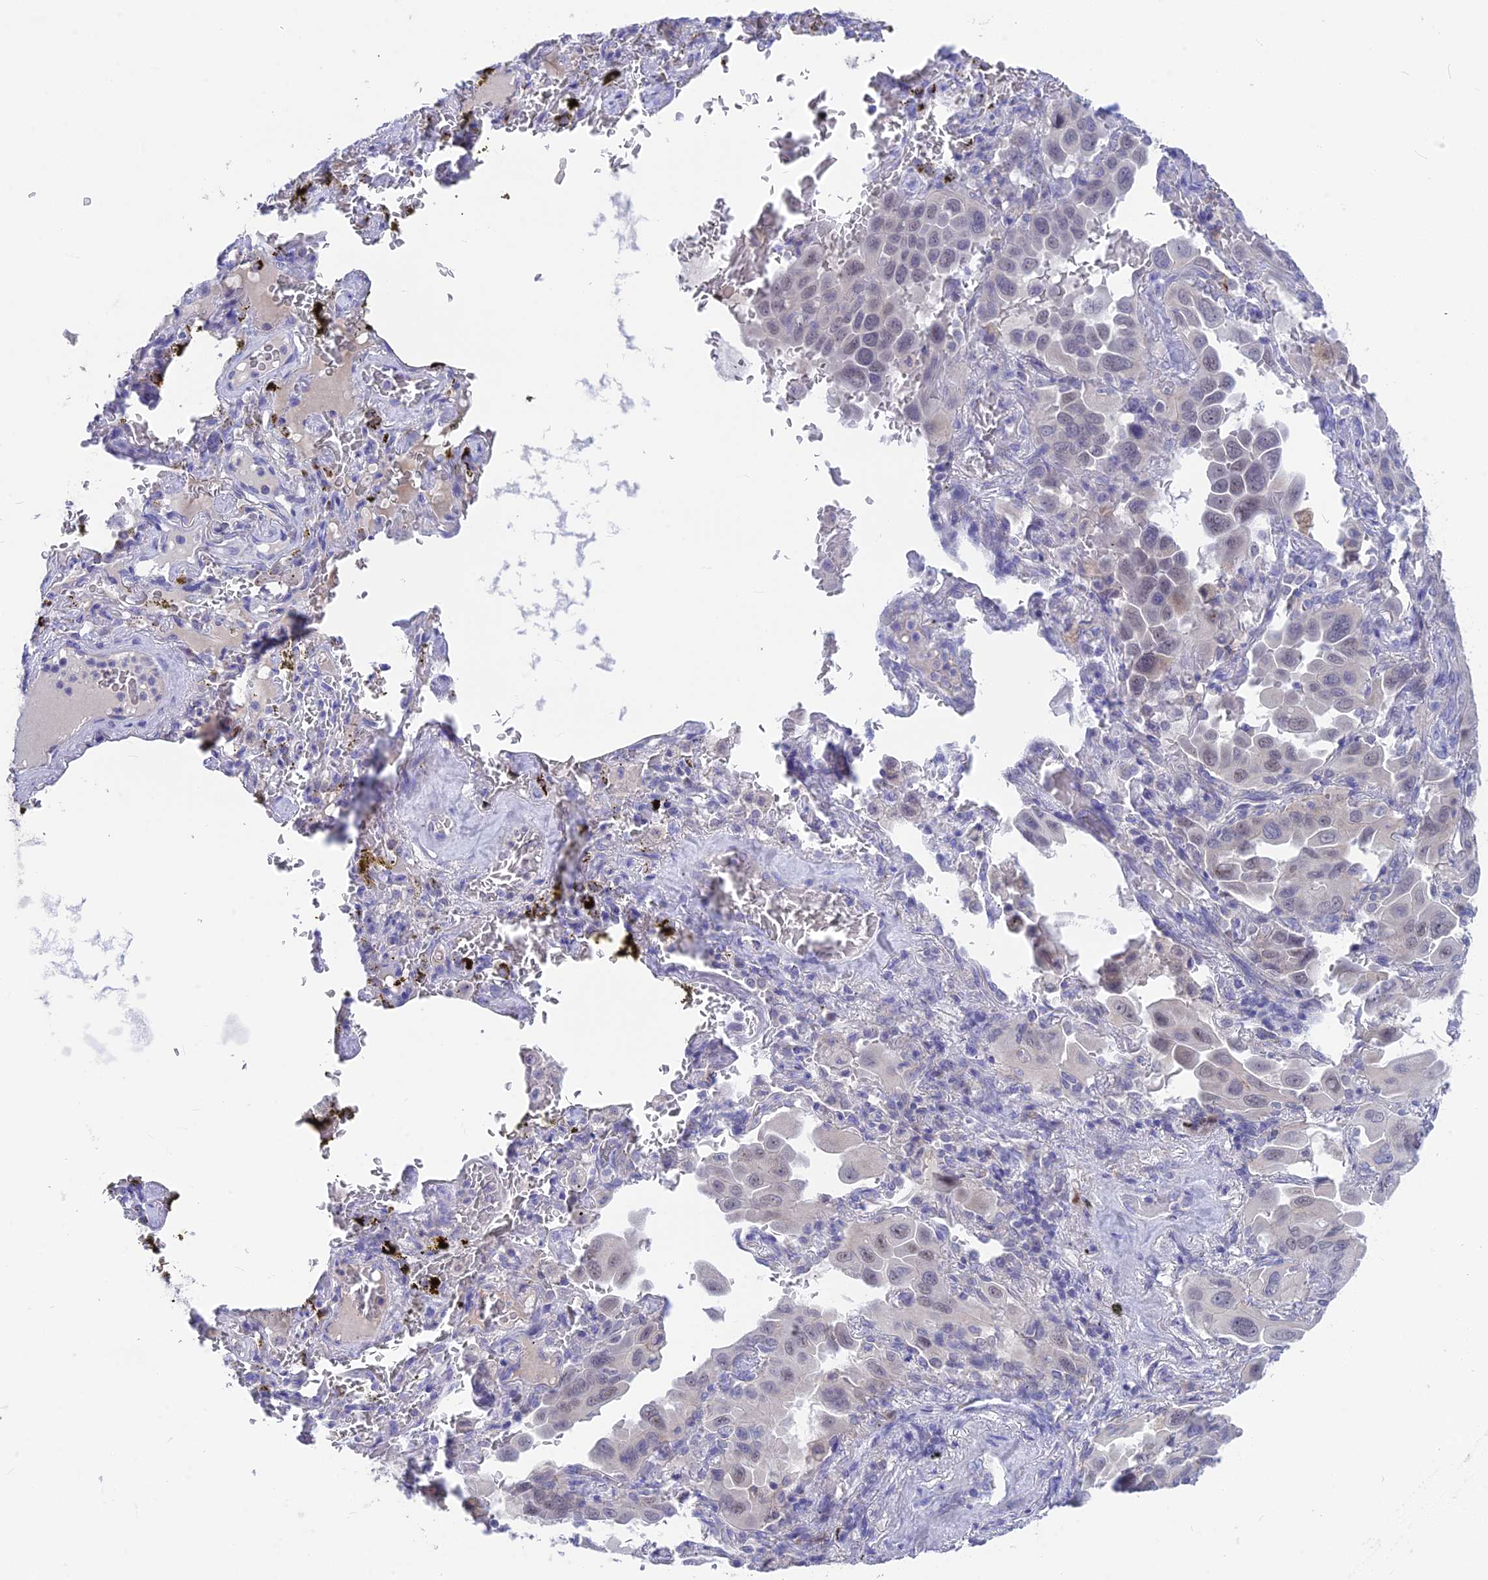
{"staining": {"intensity": "negative", "quantity": "none", "location": "none"}, "tissue": "lung cancer", "cell_type": "Tumor cells", "image_type": "cancer", "snomed": [{"axis": "morphology", "description": "Adenocarcinoma, NOS"}, {"axis": "topography", "description": "Lung"}], "caption": "Lung cancer (adenocarcinoma) stained for a protein using immunohistochemistry reveals no staining tumor cells.", "gene": "SNTN", "patient": {"sex": "male", "age": 64}}